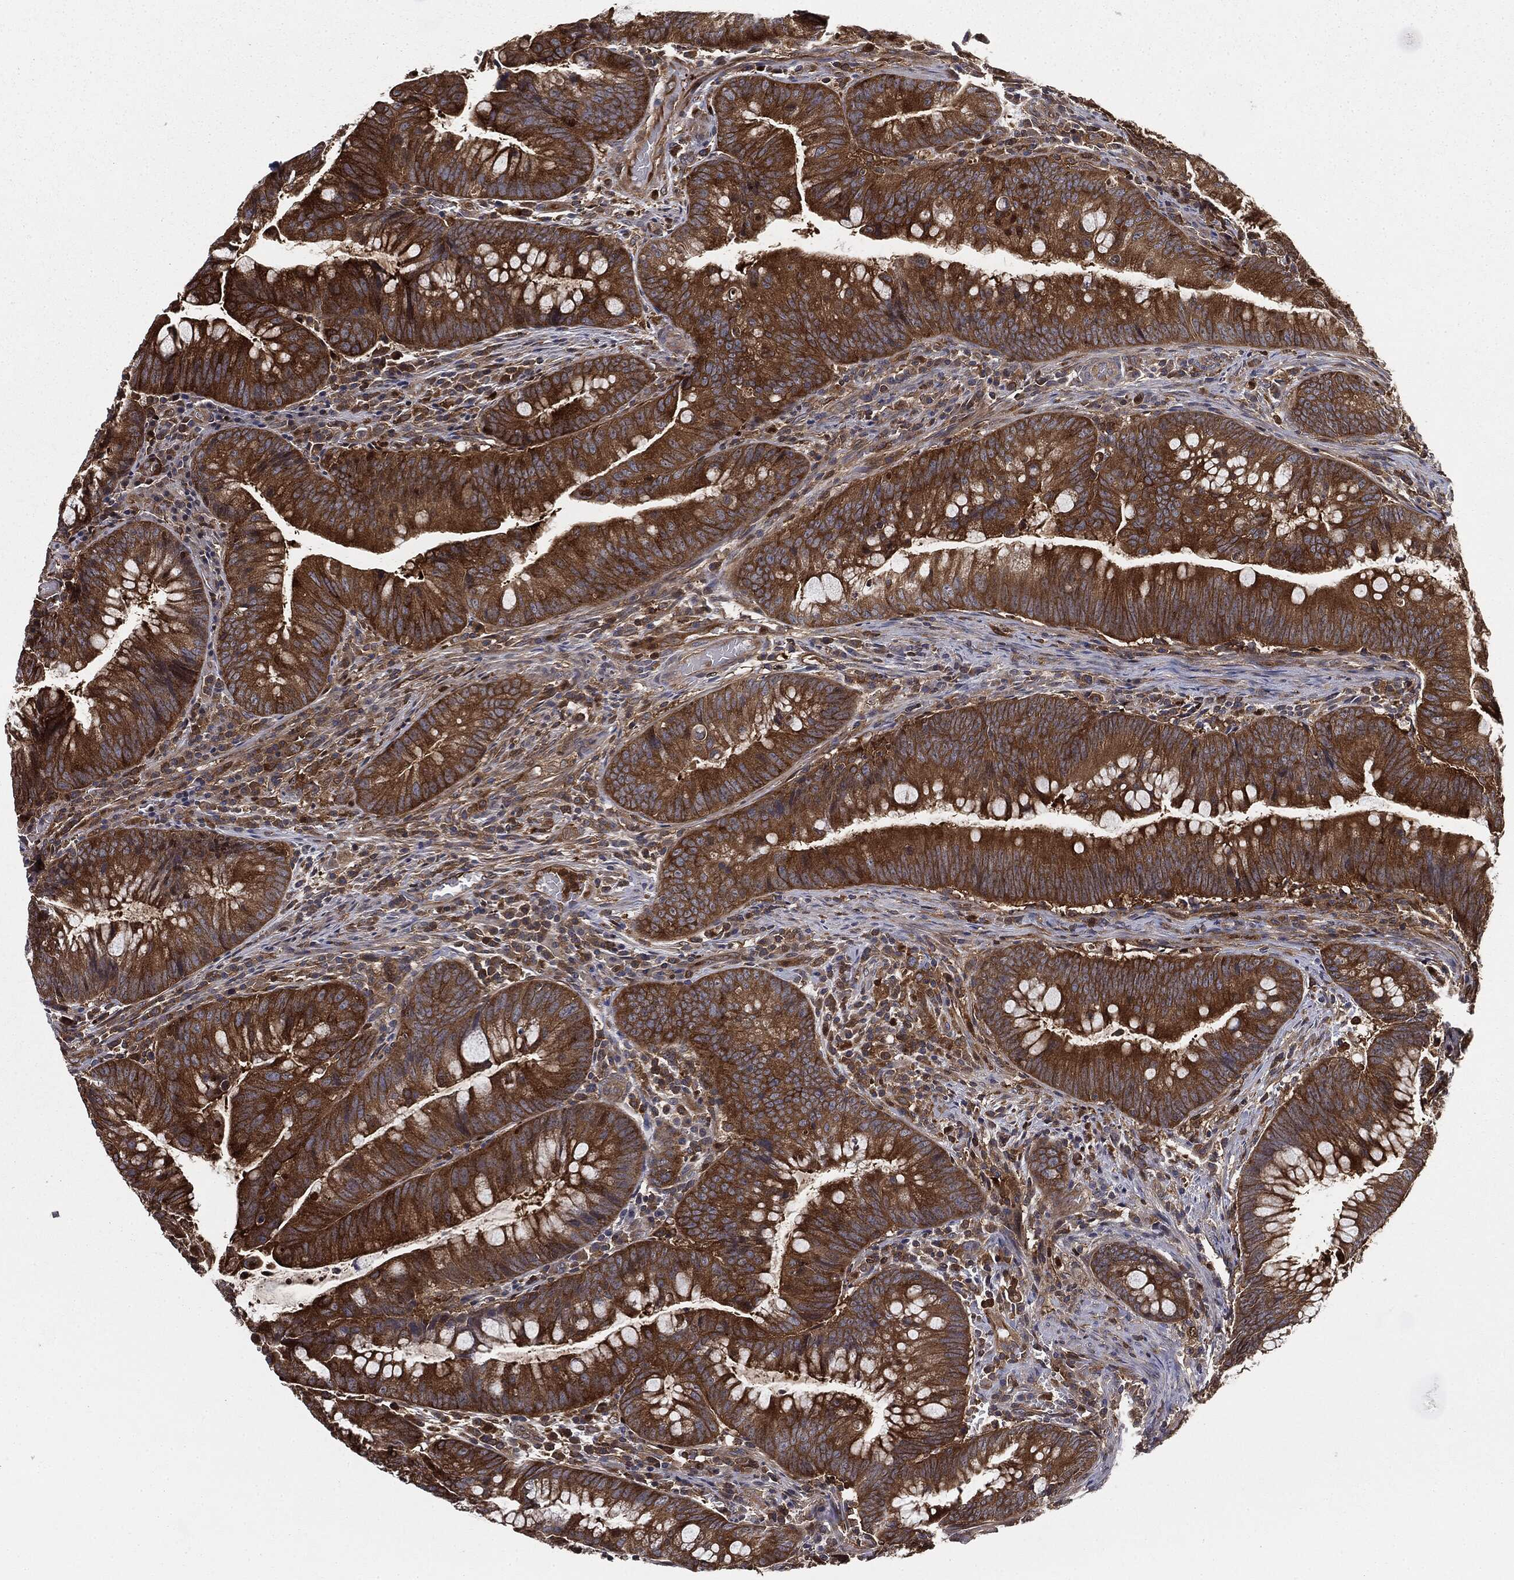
{"staining": {"intensity": "strong", "quantity": ">75%", "location": "cytoplasmic/membranous"}, "tissue": "colorectal cancer", "cell_type": "Tumor cells", "image_type": "cancer", "snomed": [{"axis": "morphology", "description": "Adenocarcinoma, NOS"}, {"axis": "topography", "description": "Colon"}], "caption": "Brown immunohistochemical staining in colorectal cancer shows strong cytoplasmic/membranous staining in about >75% of tumor cells.", "gene": "GNB5", "patient": {"sex": "male", "age": 62}}